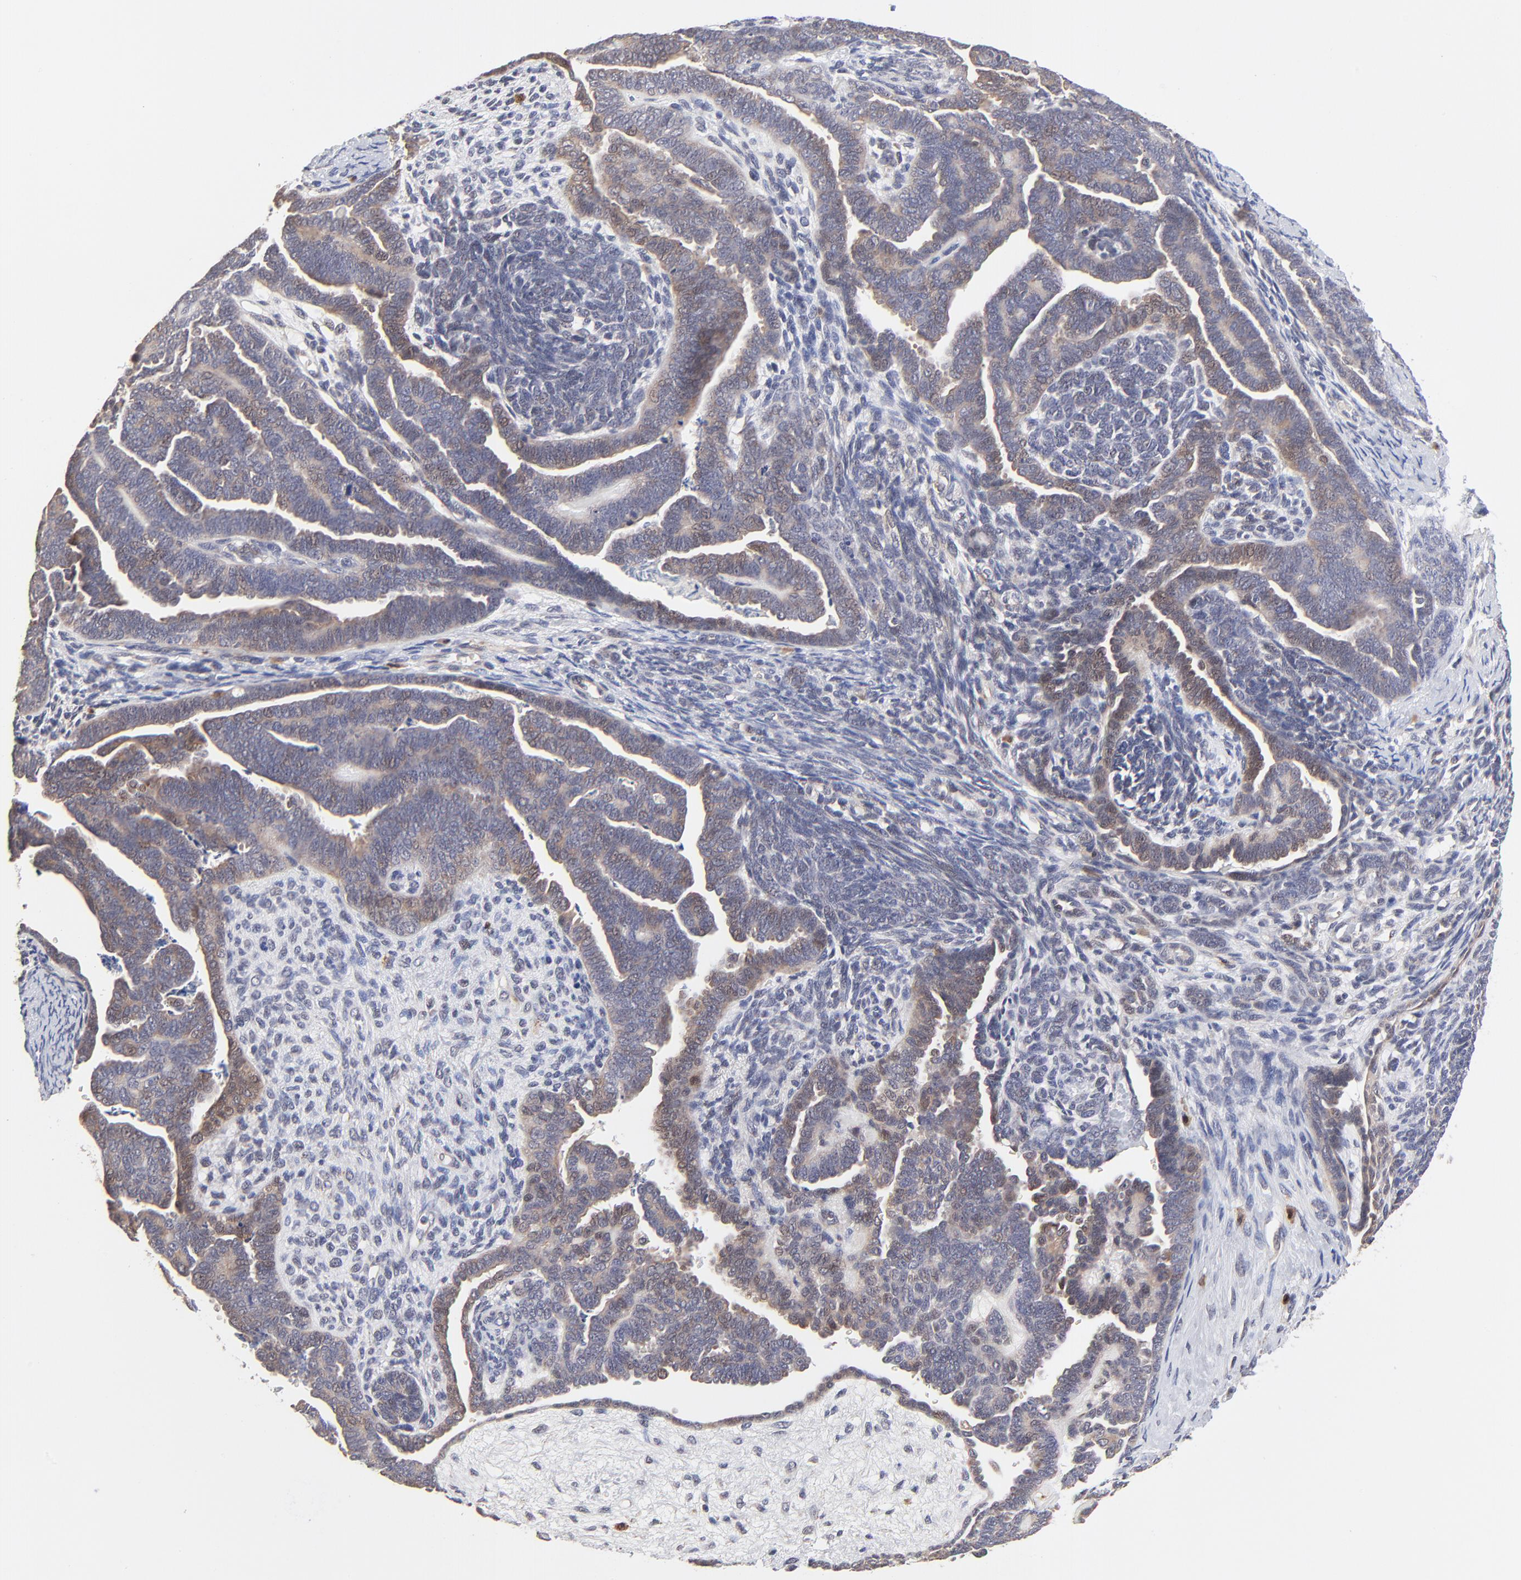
{"staining": {"intensity": "moderate", "quantity": ">75%", "location": "cytoplasmic/membranous"}, "tissue": "endometrial cancer", "cell_type": "Tumor cells", "image_type": "cancer", "snomed": [{"axis": "morphology", "description": "Neoplasm, malignant, NOS"}, {"axis": "topography", "description": "Endometrium"}], "caption": "A brown stain highlights moderate cytoplasmic/membranous expression of a protein in human endometrial cancer tumor cells.", "gene": "FBXL12", "patient": {"sex": "female", "age": 74}}